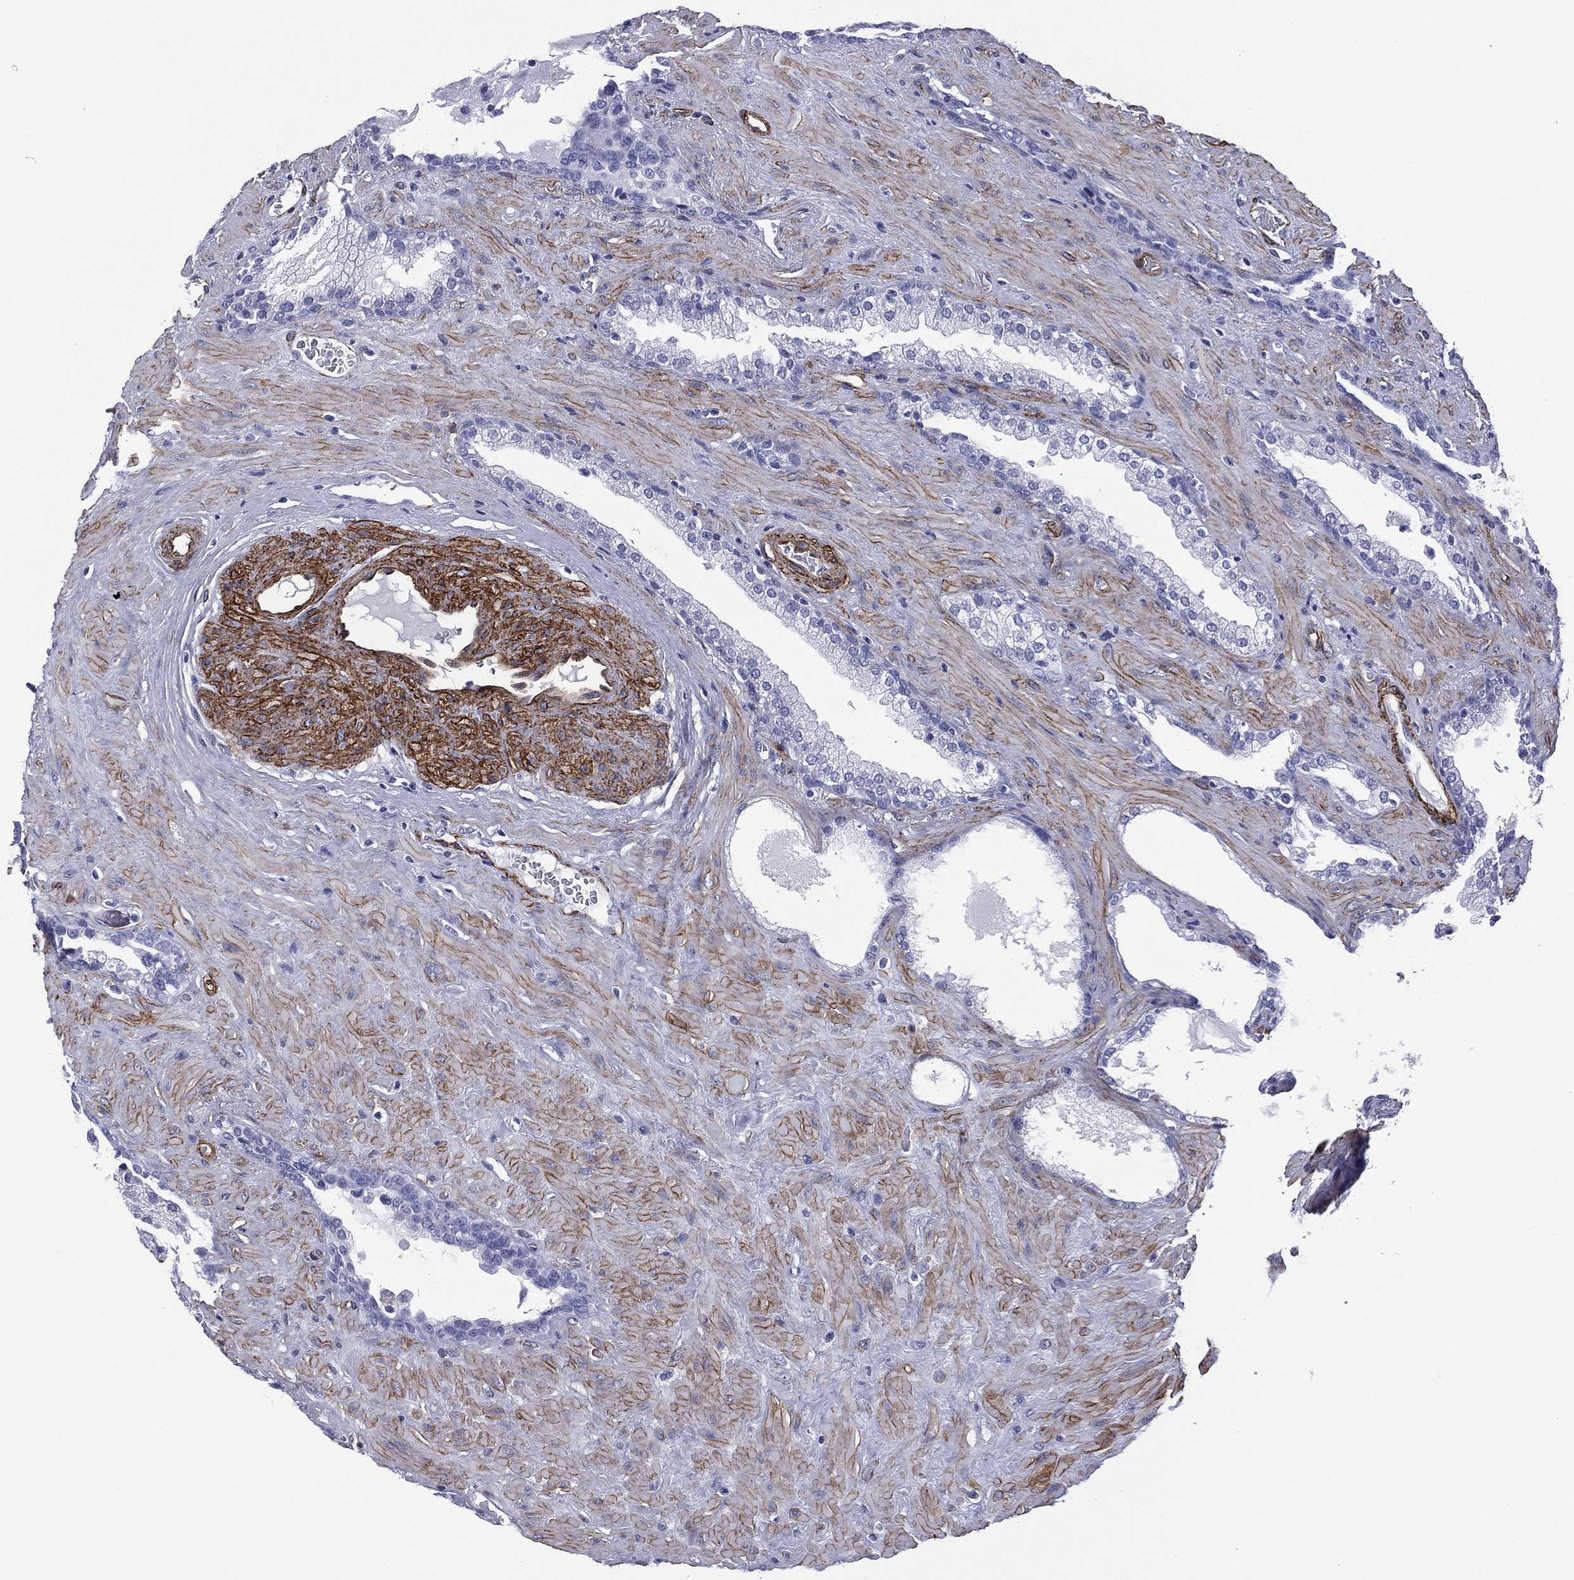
{"staining": {"intensity": "negative", "quantity": "none", "location": "none"}, "tissue": "prostate", "cell_type": "Glandular cells", "image_type": "normal", "snomed": [{"axis": "morphology", "description": "Normal tissue, NOS"}, {"axis": "topography", "description": "Prostate"}], "caption": "IHC image of unremarkable prostate: prostate stained with DAB shows no significant protein positivity in glandular cells. (Immunohistochemistry, brightfield microscopy, high magnification).", "gene": "CAVIN3", "patient": {"sex": "male", "age": 63}}